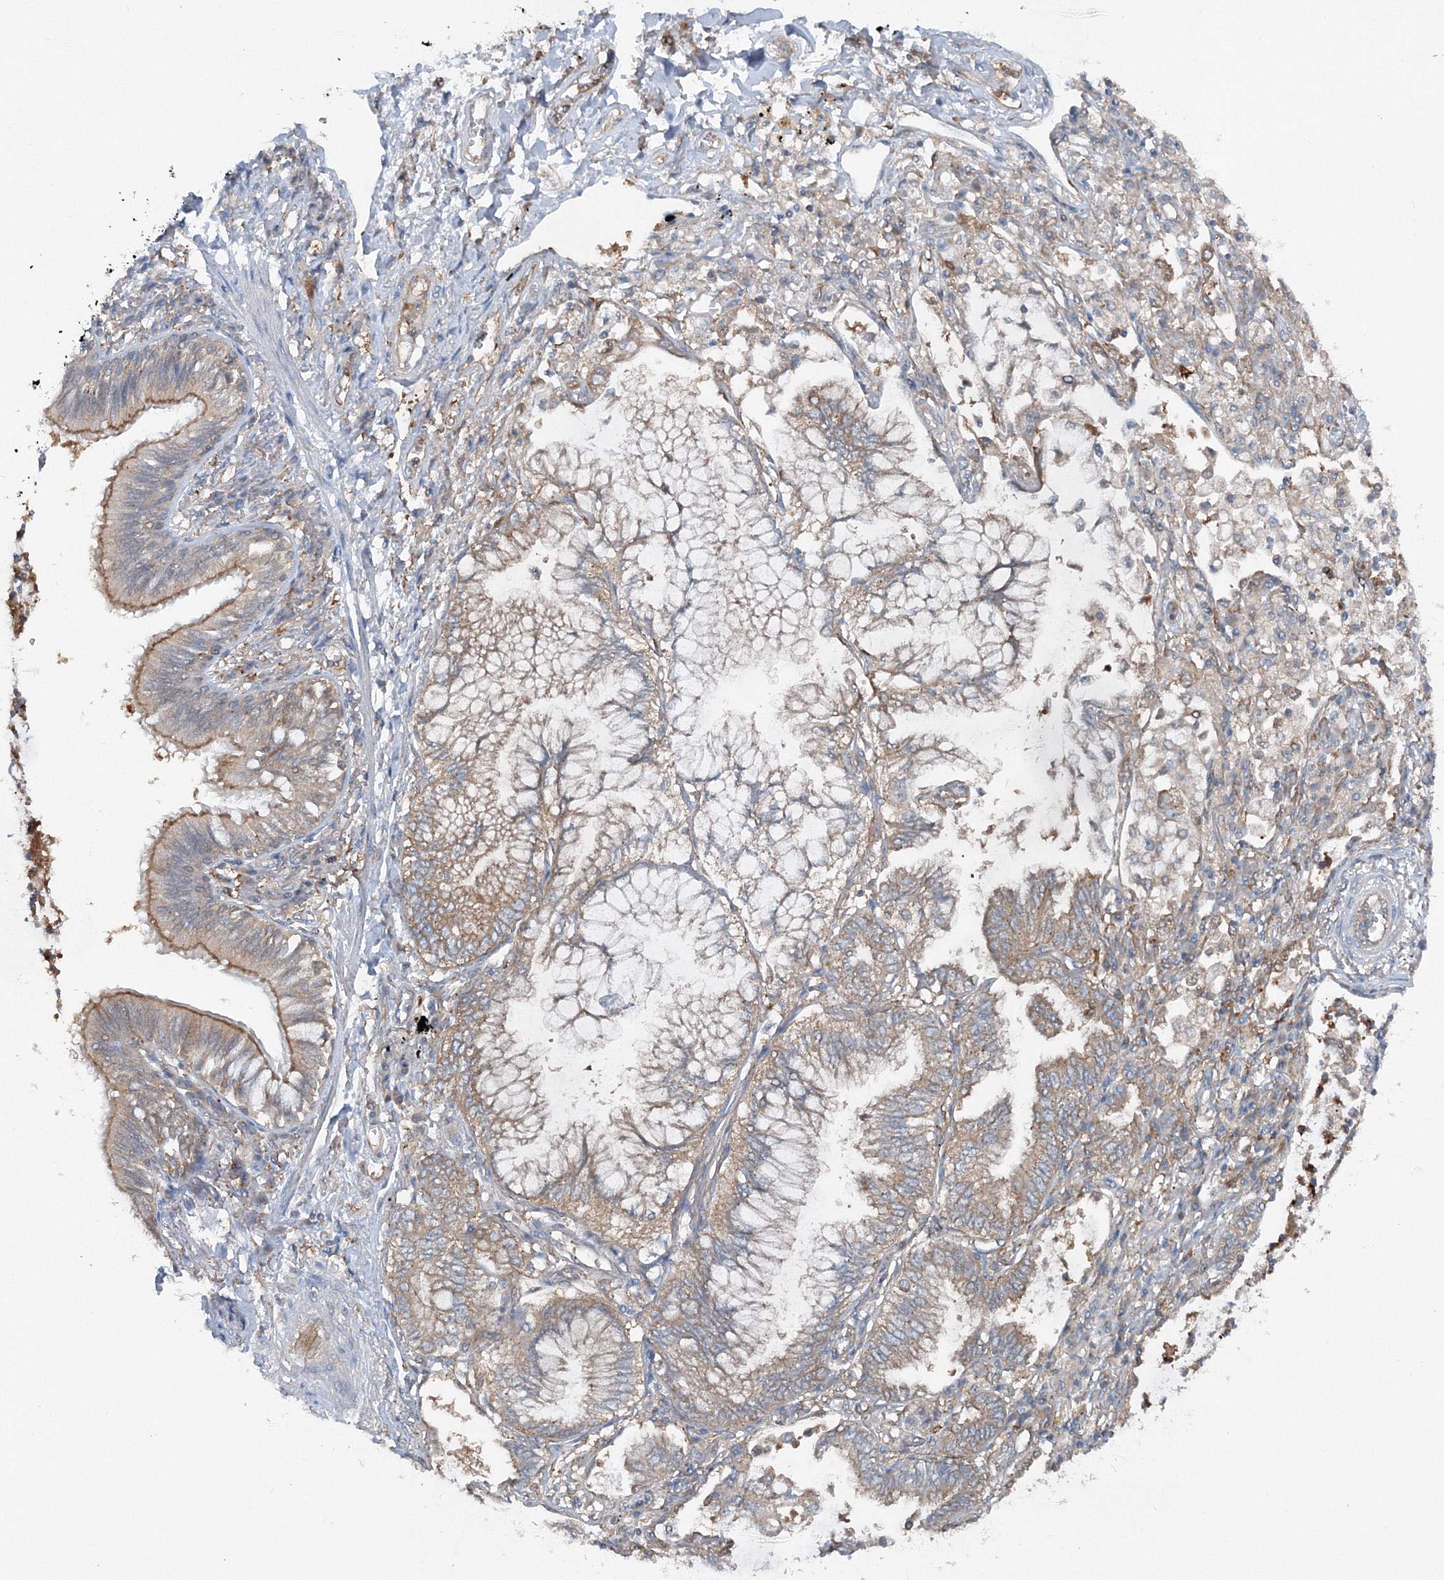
{"staining": {"intensity": "weak", "quantity": ">75%", "location": "cytoplasmic/membranous"}, "tissue": "lung cancer", "cell_type": "Tumor cells", "image_type": "cancer", "snomed": [{"axis": "morphology", "description": "Adenocarcinoma, NOS"}, {"axis": "topography", "description": "Lung"}], "caption": "This photomicrograph demonstrates lung adenocarcinoma stained with immunohistochemistry to label a protein in brown. The cytoplasmic/membranous of tumor cells show weak positivity for the protein. Nuclei are counter-stained blue.", "gene": "TPRKB", "patient": {"sex": "female", "age": 70}}